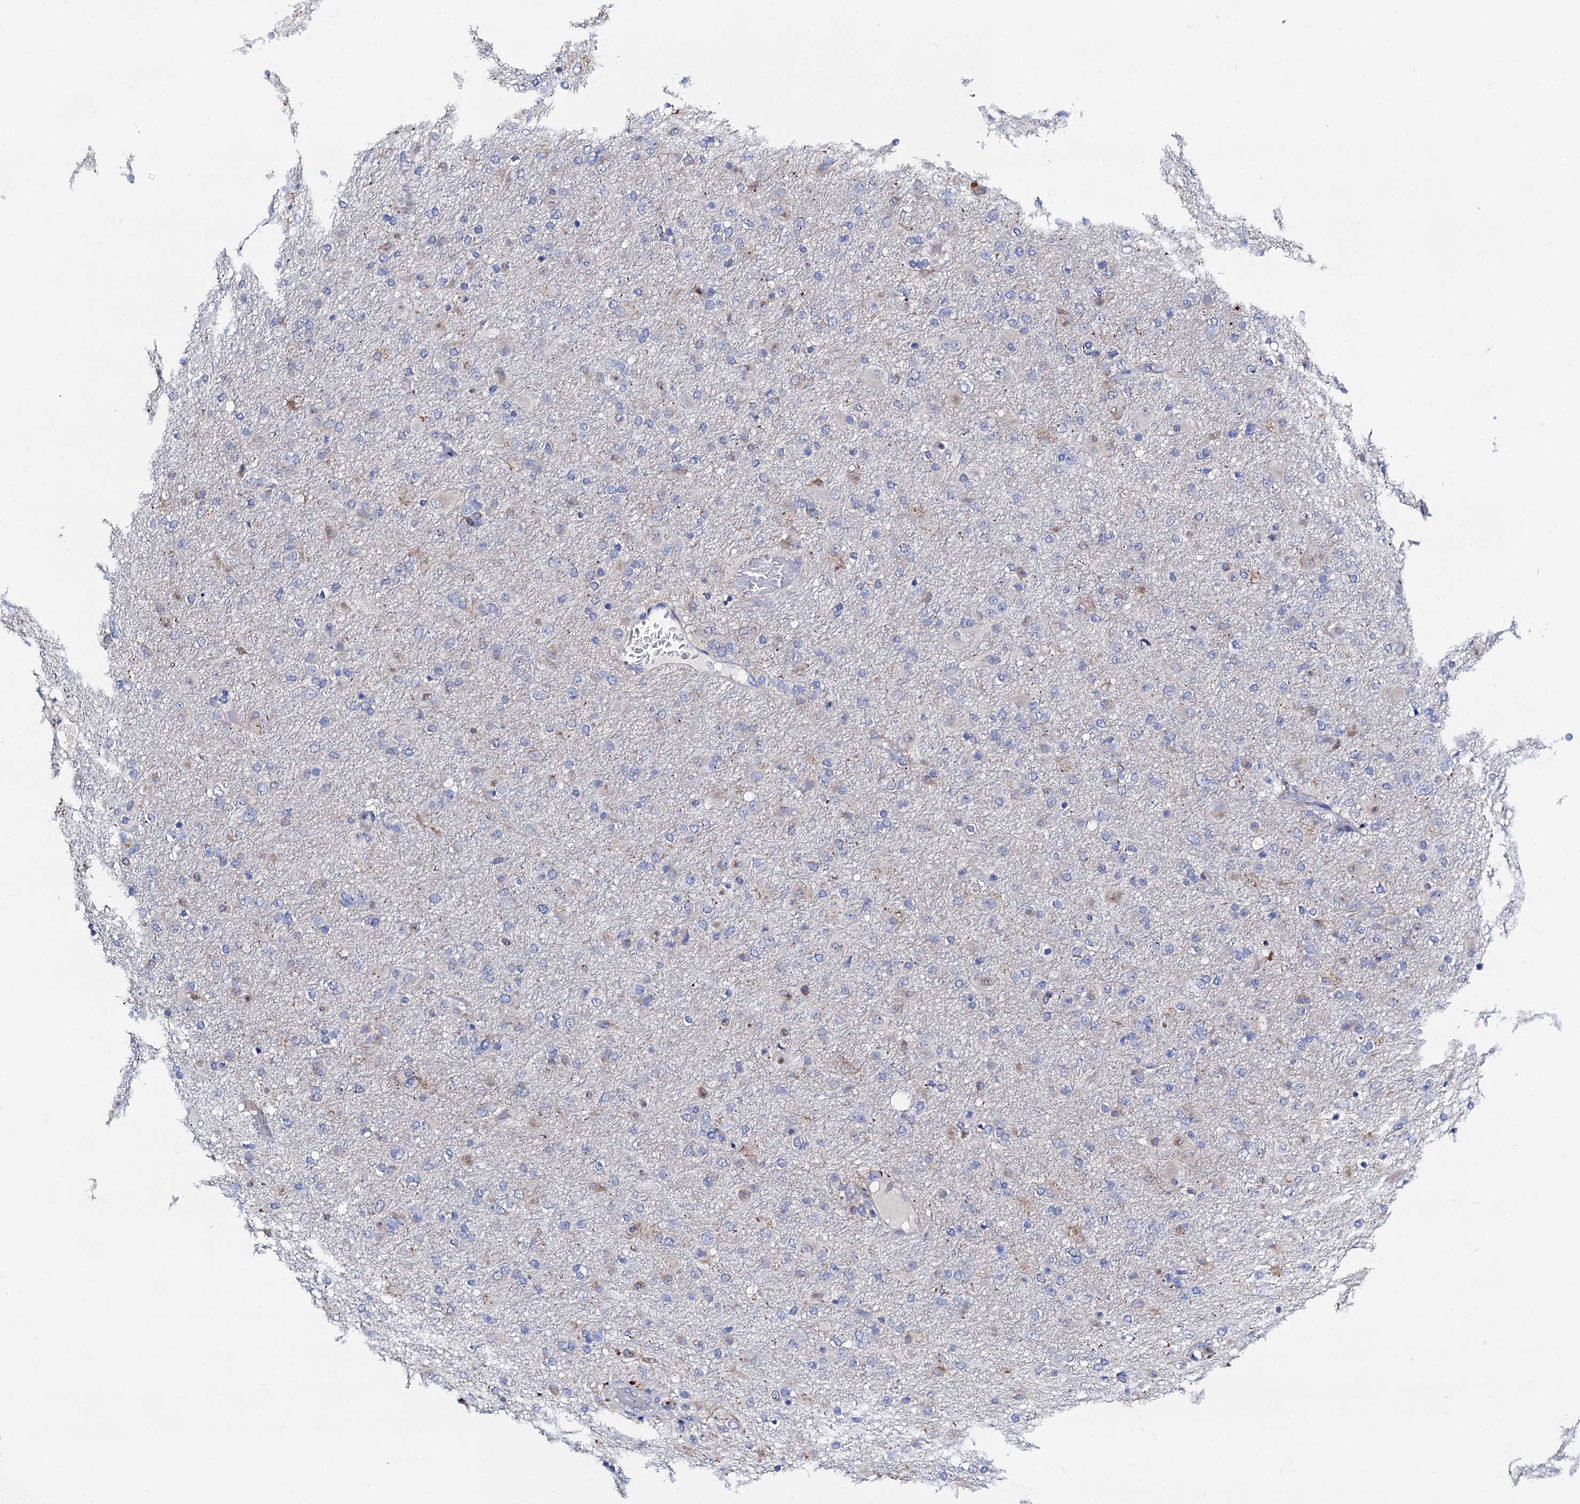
{"staining": {"intensity": "negative", "quantity": "none", "location": "none"}, "tissue": "glioma", "cell_type": "Tumor cells", "image_type": "cancer", "snomed": [{"axis": "morphology", "description": "Glioma, malignant, Low grade"}, {"axis": "topography", "description": "Brain"}], "caption": "An immunohistochemistry (IHC) histopathology image of glioma is shown. There is no staining in tumor cells of glioma.", "gene": "FREM3", "patient": {"sex": "male", "age": 65}}